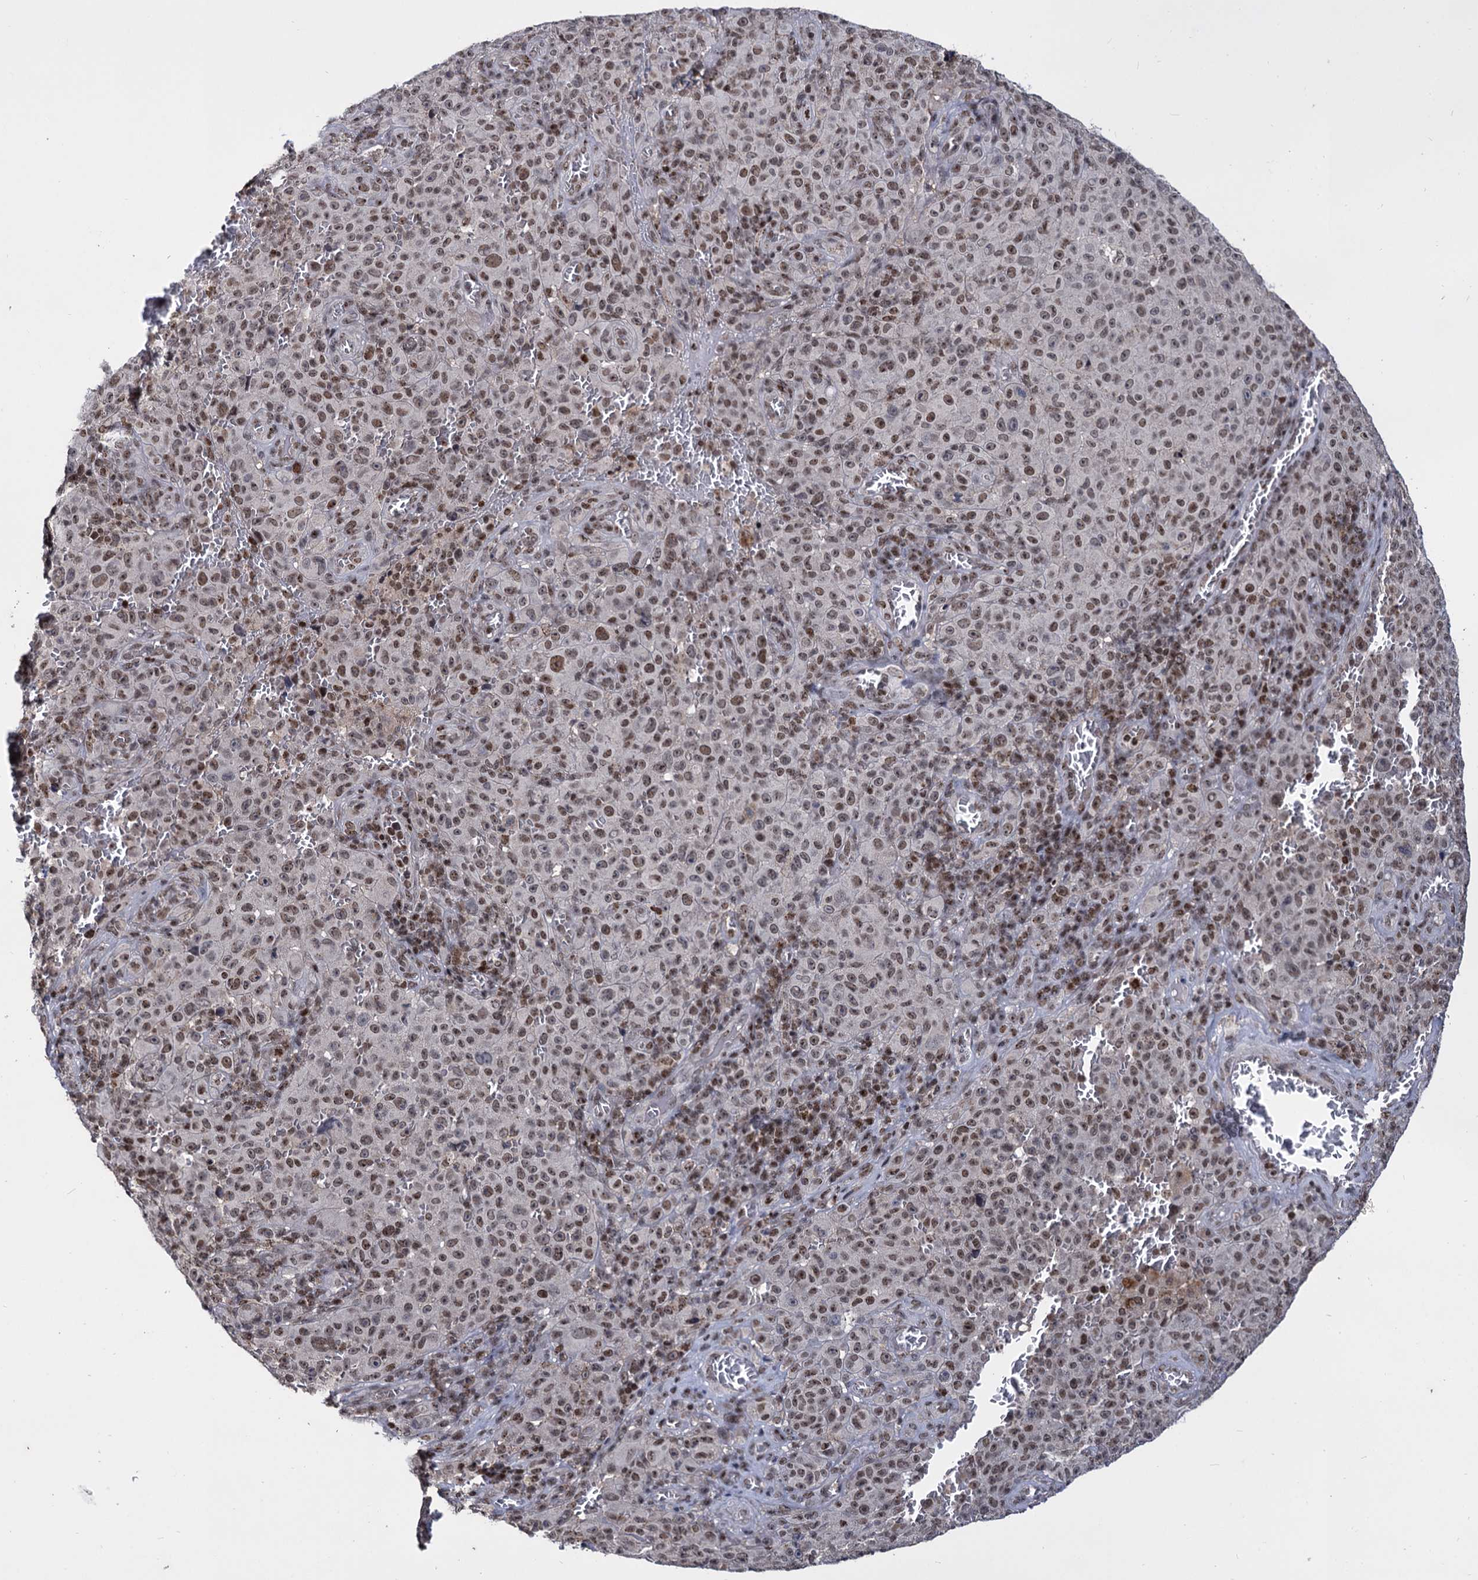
{"staining": {"intensity": "moderate", "quantity": ">75%", "location": "nuclear"}, "tissue": "melanoma", "cell_type": "Tumor cells", "image_type": "cancer", "snomed": [{"axis": "morphology", "description": "Malignant melanoma, NOS"}, {"axis": "topography", "description": "Skin"}], "caption": "Malignant melanoma tissue demonstrates moderate nuclear positivity in about >75% of tumor cells, visualized by immunohistochemistry.", "gene": "SMCHD1", "patient": {"sex": "female", "age": 82}}